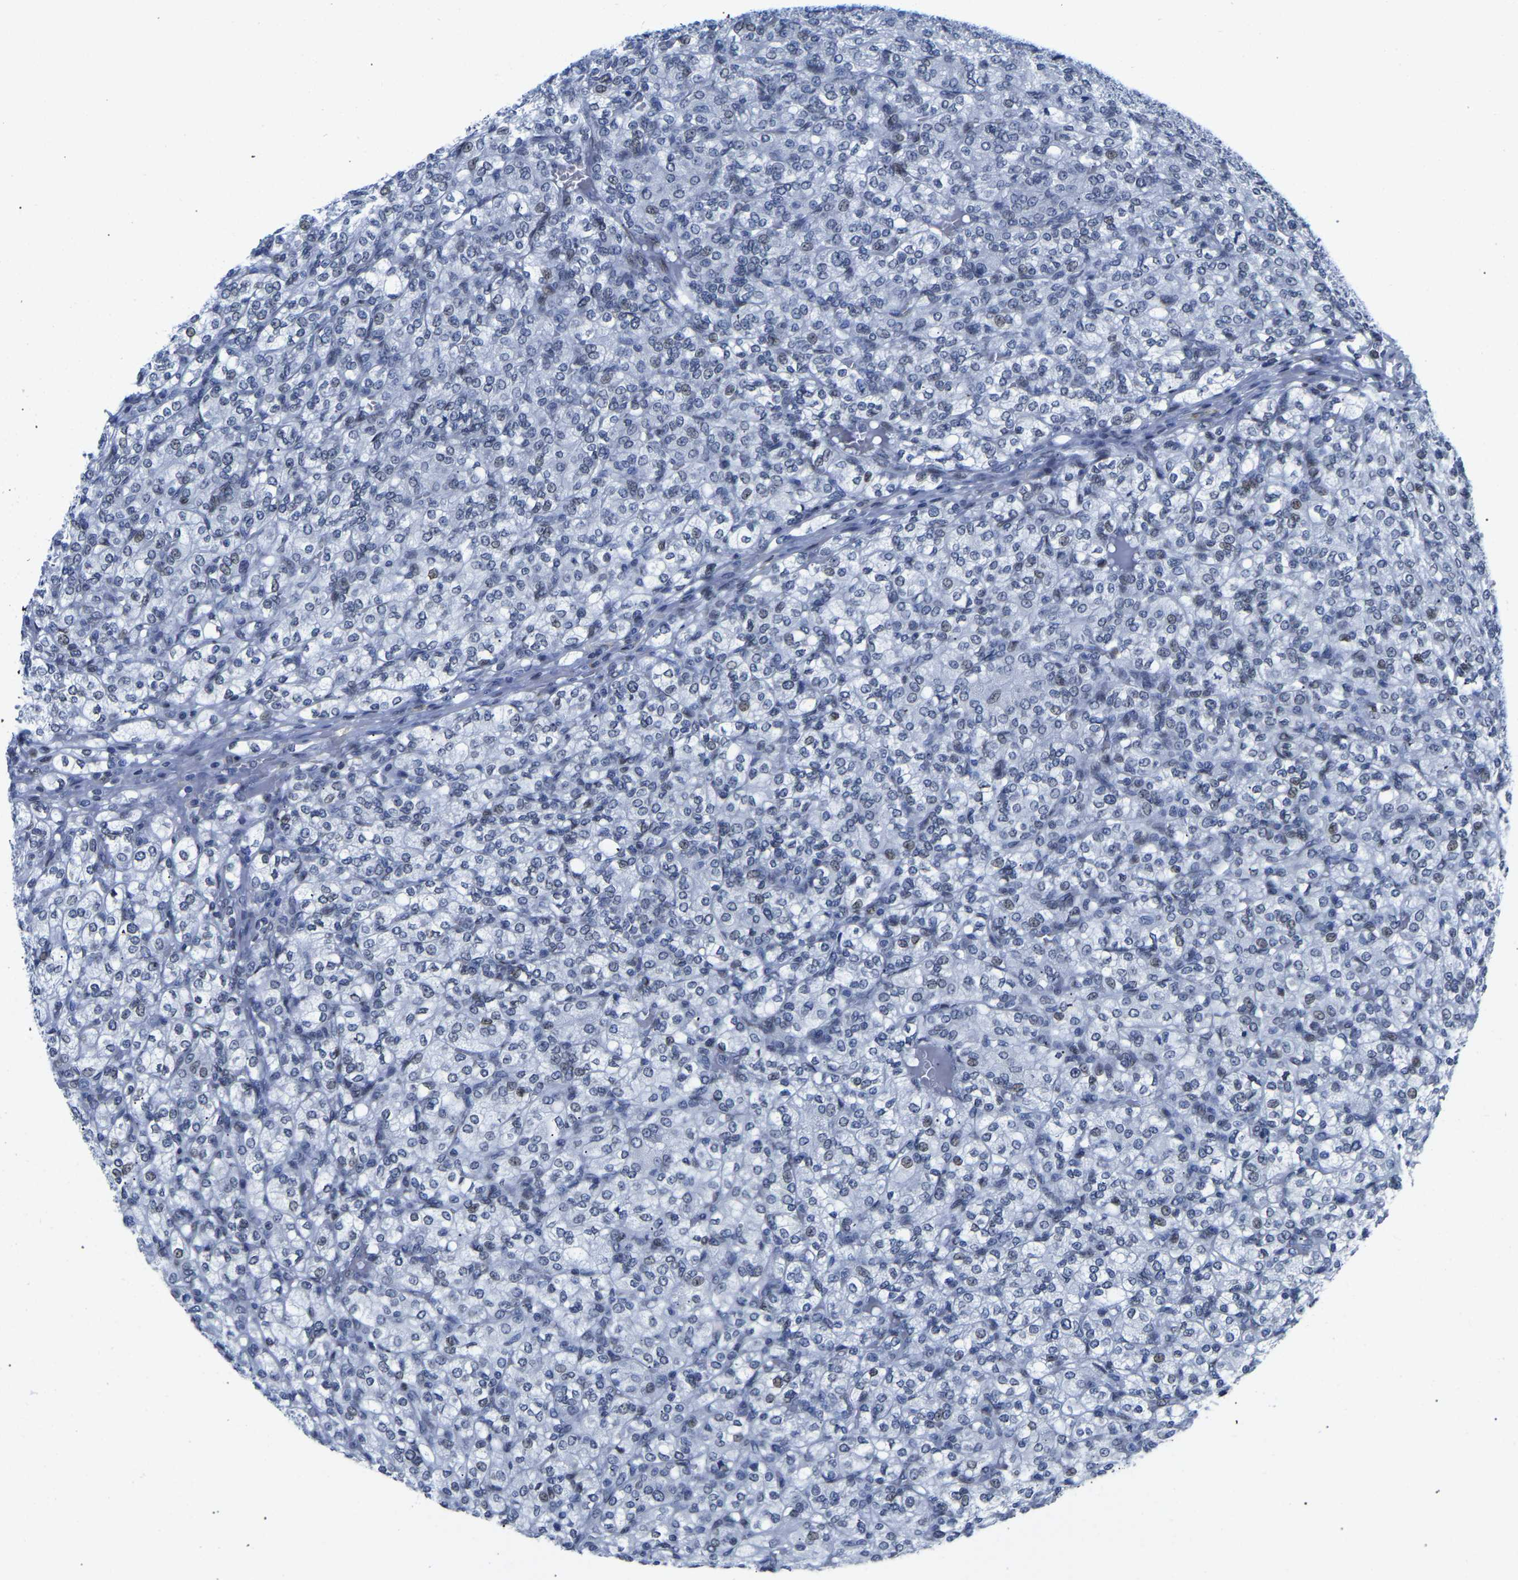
{"staining": {"intensity": "weak", "quantity": "<25%", "location": "nuclear"}, "tissue": "renal cancer", "cell_type": "Tumor cells", "image_type": "cancer", "snomed": [{"axis": "morphology", "description": "Adenocarcinoma, NOS"}, {"axis": "topography", "description": "Kidney"}], "caption": "The histopathology image displays no significant staining in tumor cells of adenocarcinoma (renal).", "gene": "UPK3A", "patient": {"sex": "male", "age": 77}}